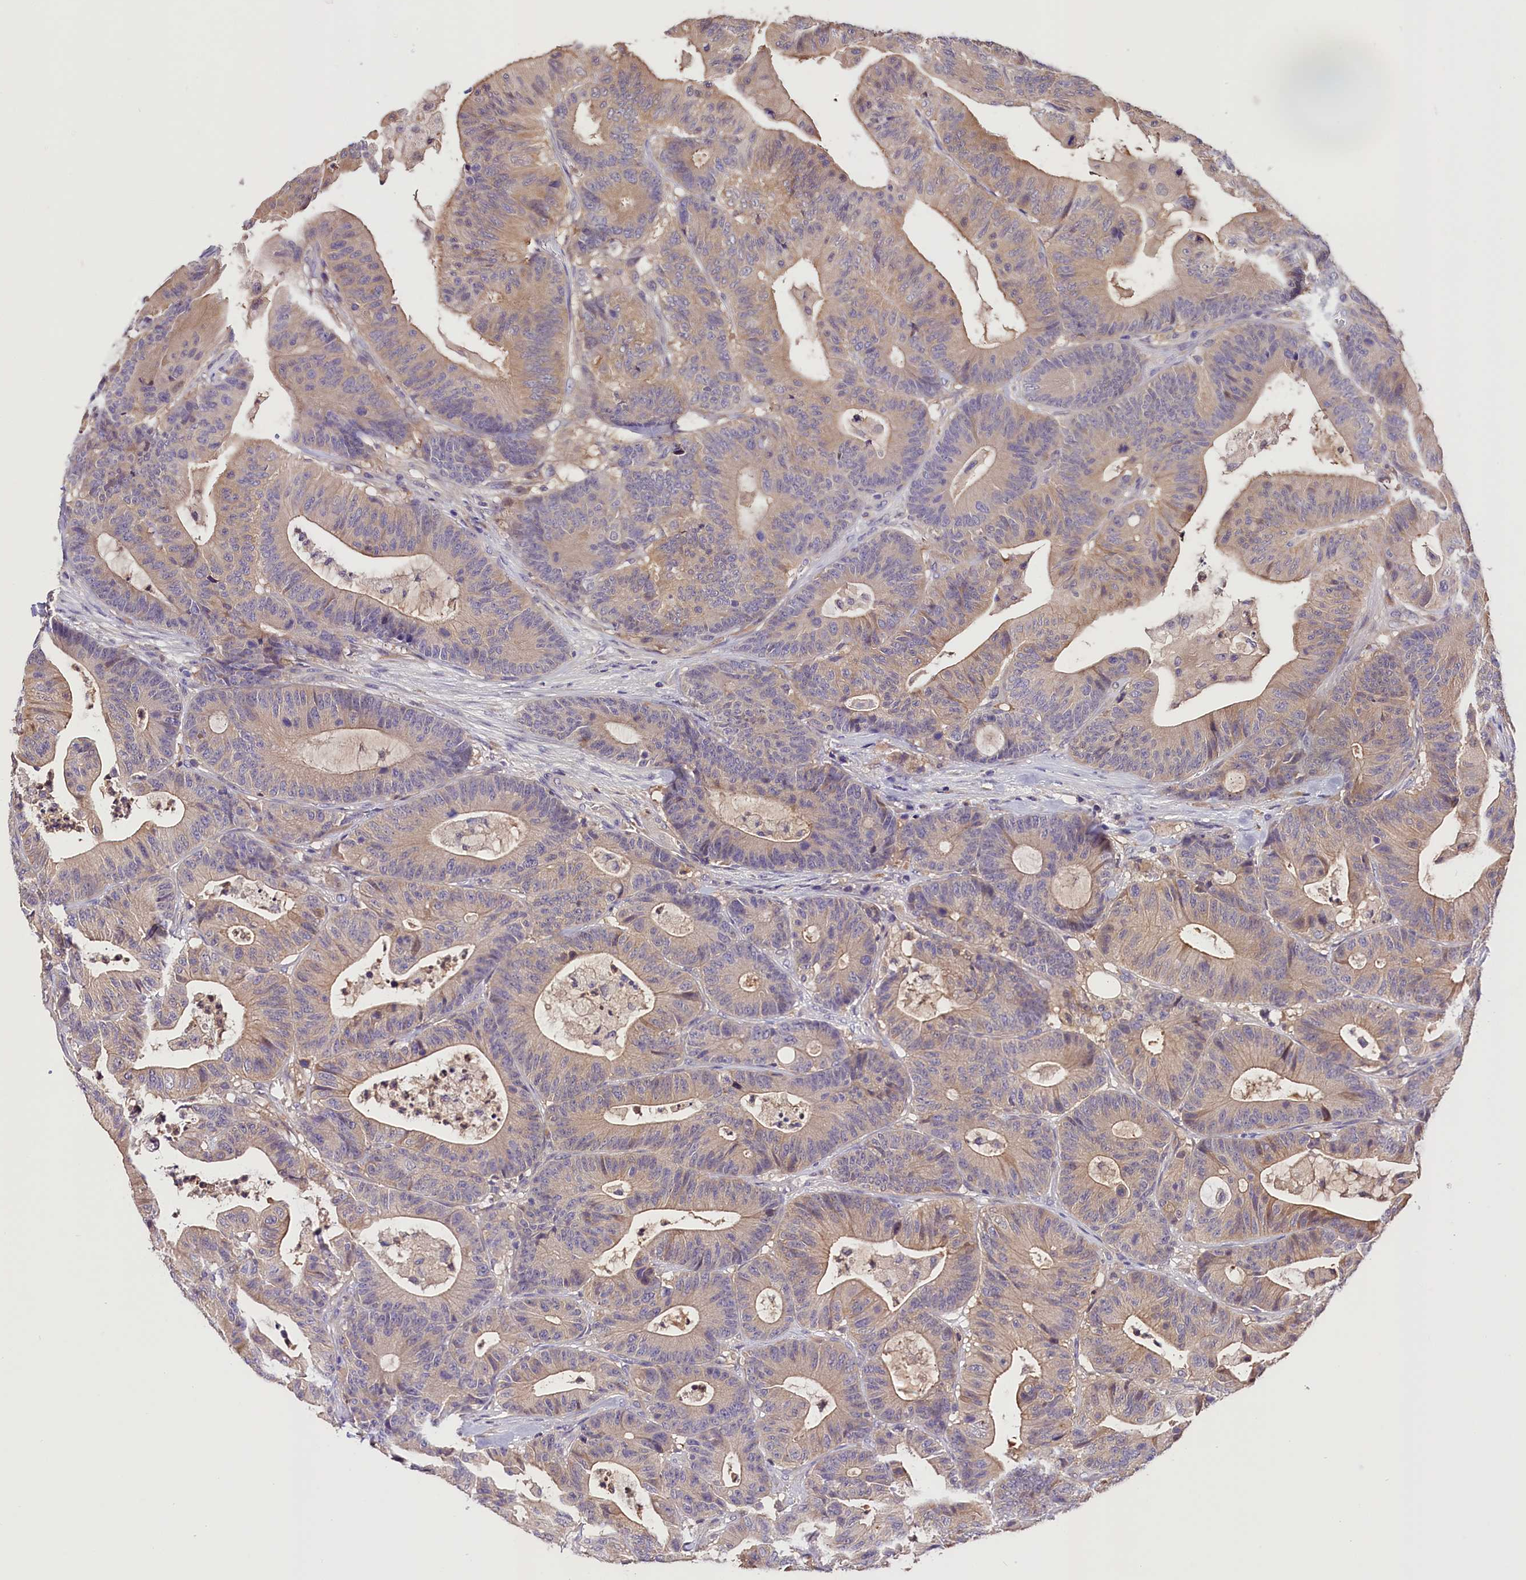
{"staining": {"intensity": "weak", "quantity": "25%-75%", "location": "cytoplasmic/membranous"}, "tissue": "colorectal cancer", "cell_type": "Tumor cells", "image_type": "cancer", "snomed": [{"axis": "morphology", "description": "Adenocarcinoma, NOS"}, {"axis": "topography", "description": "Colon"}], "caption": "The immunohistochemical stain shows weak cytoplasmic/membranous staining in tumor cells of colorectal adenocarcinoma tissue.", "gene": "ARMC6", "patient": {"sex": "female", "age": 84}}